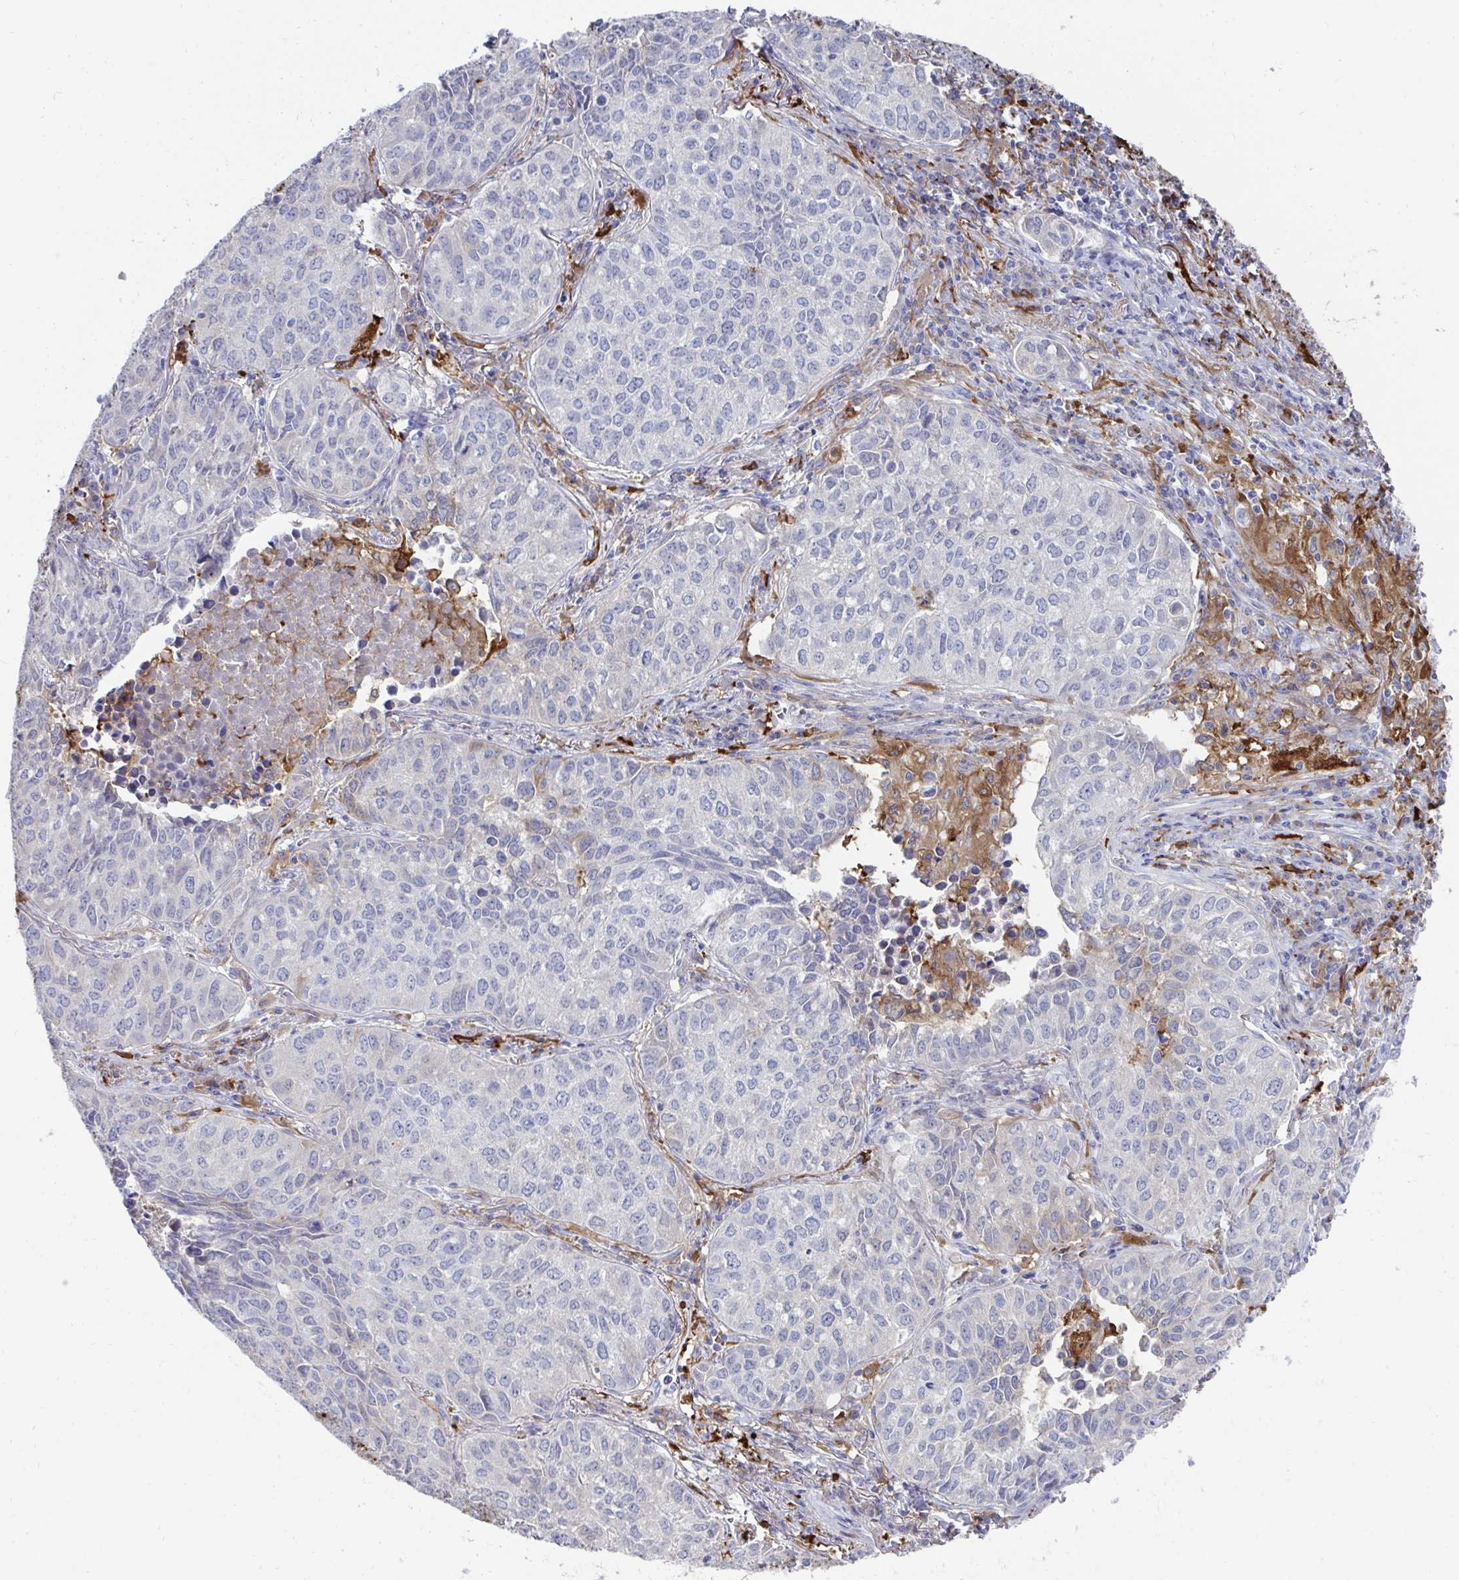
{"staining": {"intensity": "negative", "quantity": "none", "location": "none"}, "tissue": "lung cancer", "cell_type": "Tumor cells", "image_type": "cancer", "snomed": [{"axis": "morphology", "description": "Adenocarcinoma, NOS"}, {"axis": "topography", "description": "Lung"}], "caption": "This is an IHC image of adenocarcinoma (lung). There is no positivity in tumor cells.", "gene": "FBXL13", "patient": {"sex": "female", "age": 50}}